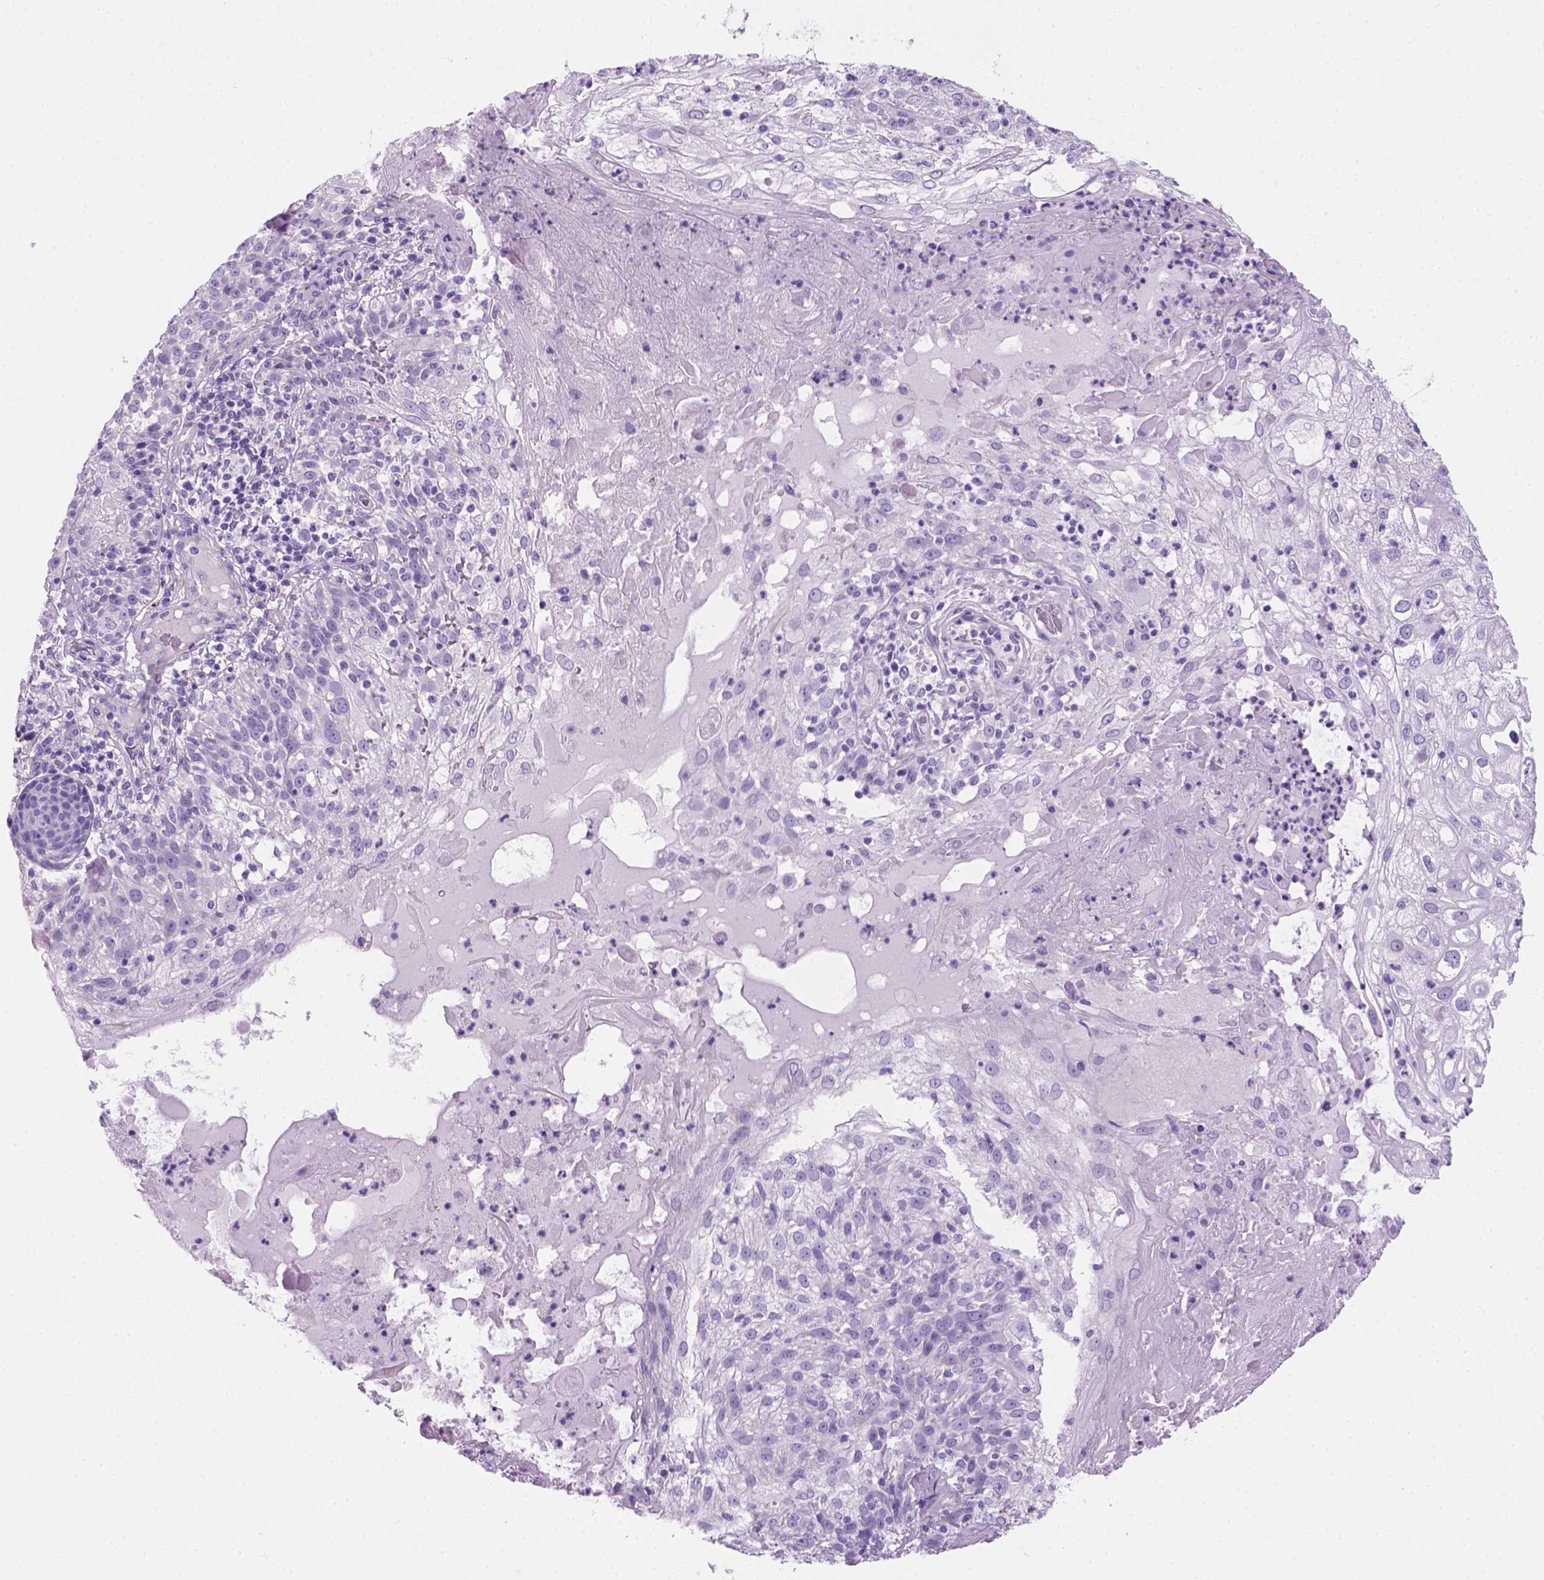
{"staining": {"intensity": "negative", "quantity": "none", "location": "none"}, "tissue": "skin cancer", "cell_type": "Tumor cells", "image_type": "cancer", "snomed": [{"axis": "morphology", "description": "Normal tissue, NOS"}, {"axis": "morphology", "description": "Squamous cell carcinoma, NOS"}, {"axis": "topography", "description": "Skin"}], "caption": "Tumor cells are negative for protein expression in human squamous cell carcinoma (skin). (Stains: DAB (3,3'-diaminobenzidine) immunohistochemistry (IHC) with hematoxylin counter stain, Microscopy: brightfield microscopy at high magnification).", "gene": "ARHGEF33", "patient": {"sex": "female", "age": 83}}